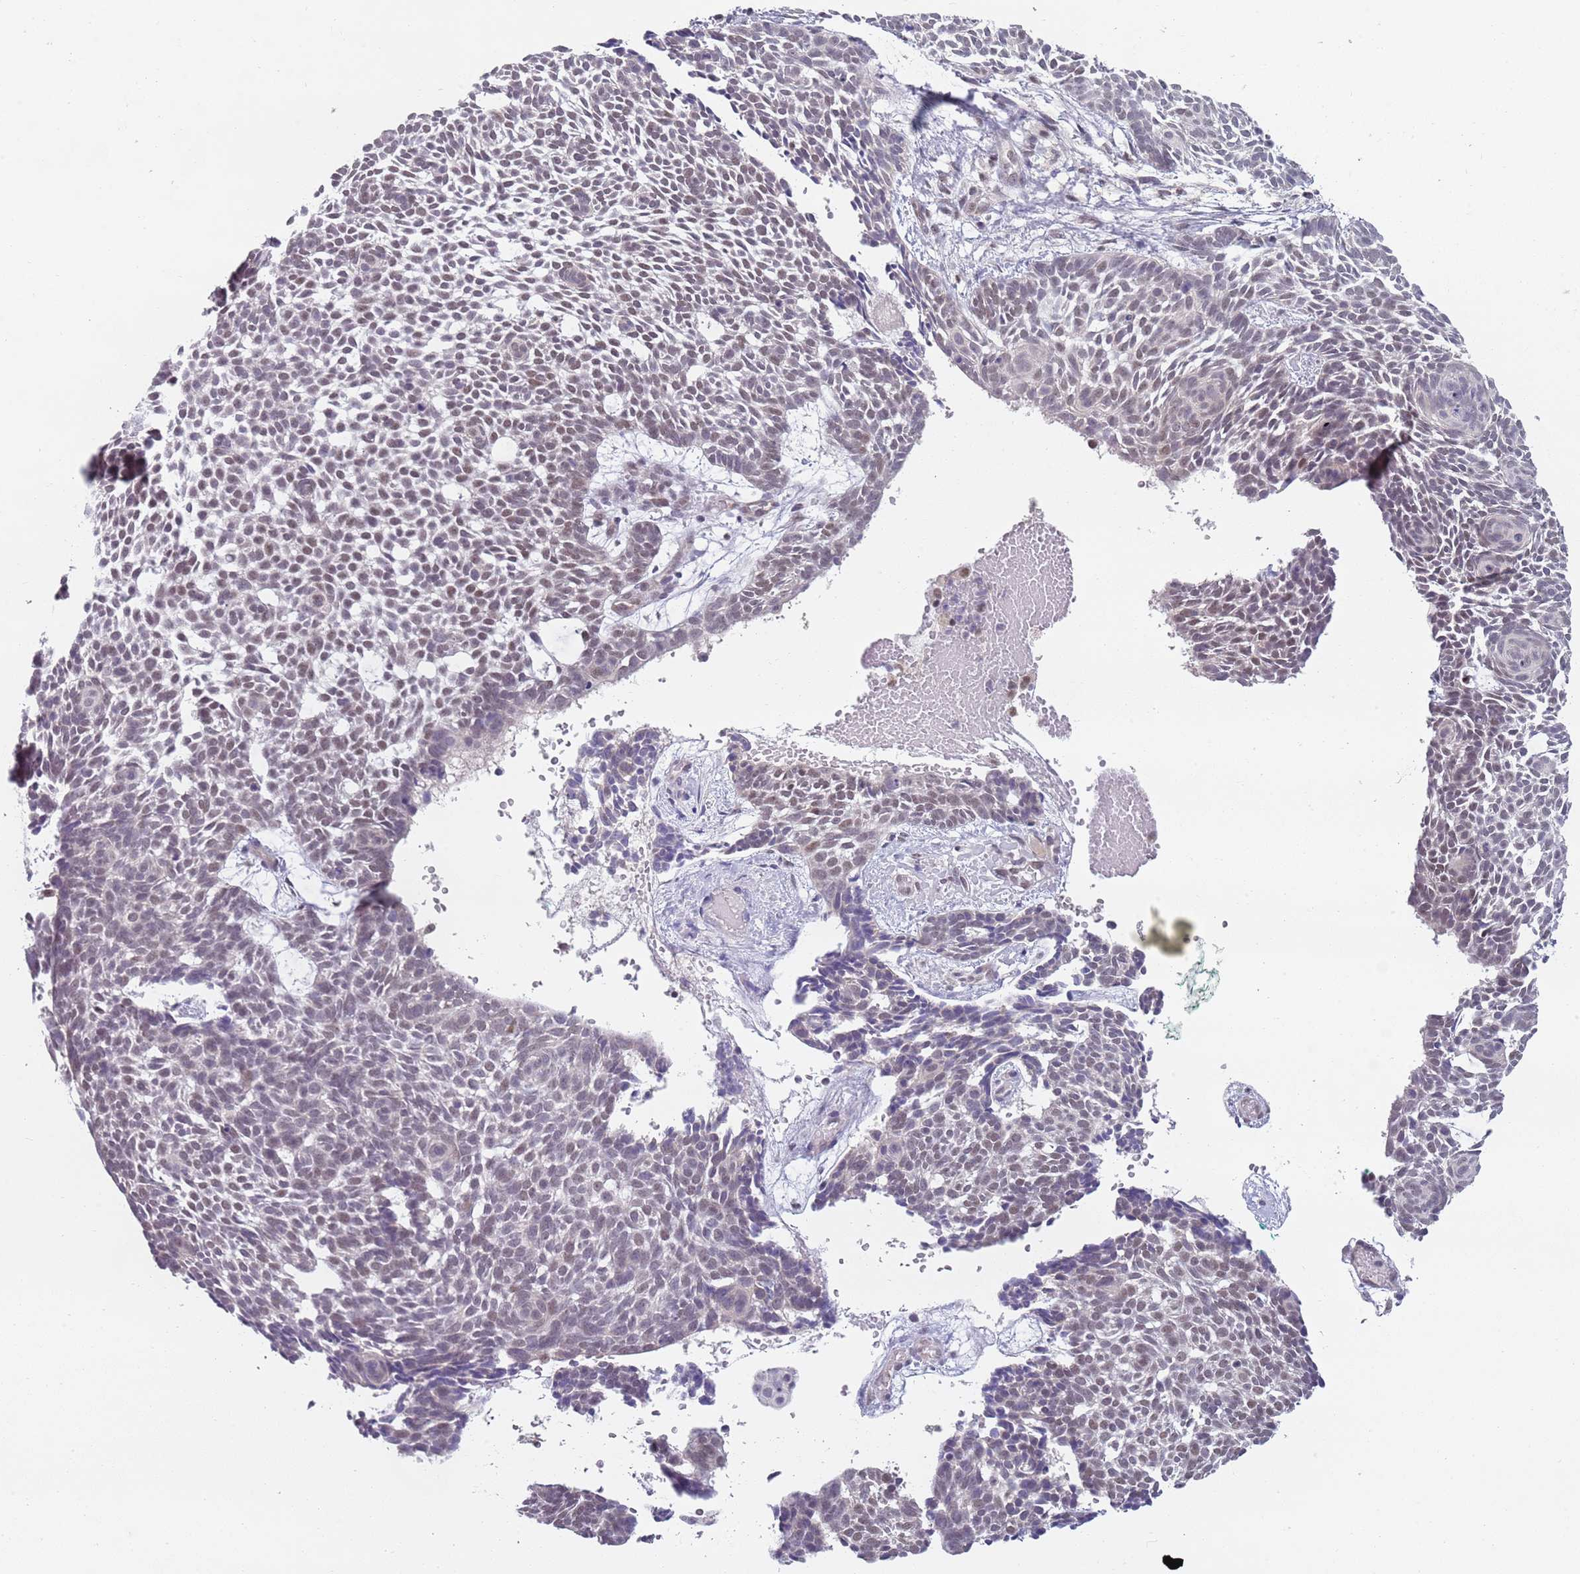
{"staining": {"intensity": "negative", "quantity": "none", "location": "none"}, "tissue": "skin cancer", "cell_type": "Tumor cells", "image_type": "cancer", "snomed": [{"axis": "morphology", "description": "Basal cell carcinoma"}, {"axis": "topography", "description": "Skin"}], "caption": "The micrograph shows no staining of tumor cells in basal cell carcinoma (skin).", "gene": "SMARCAL1", "patient": {"sex": "male", "age": 61}}